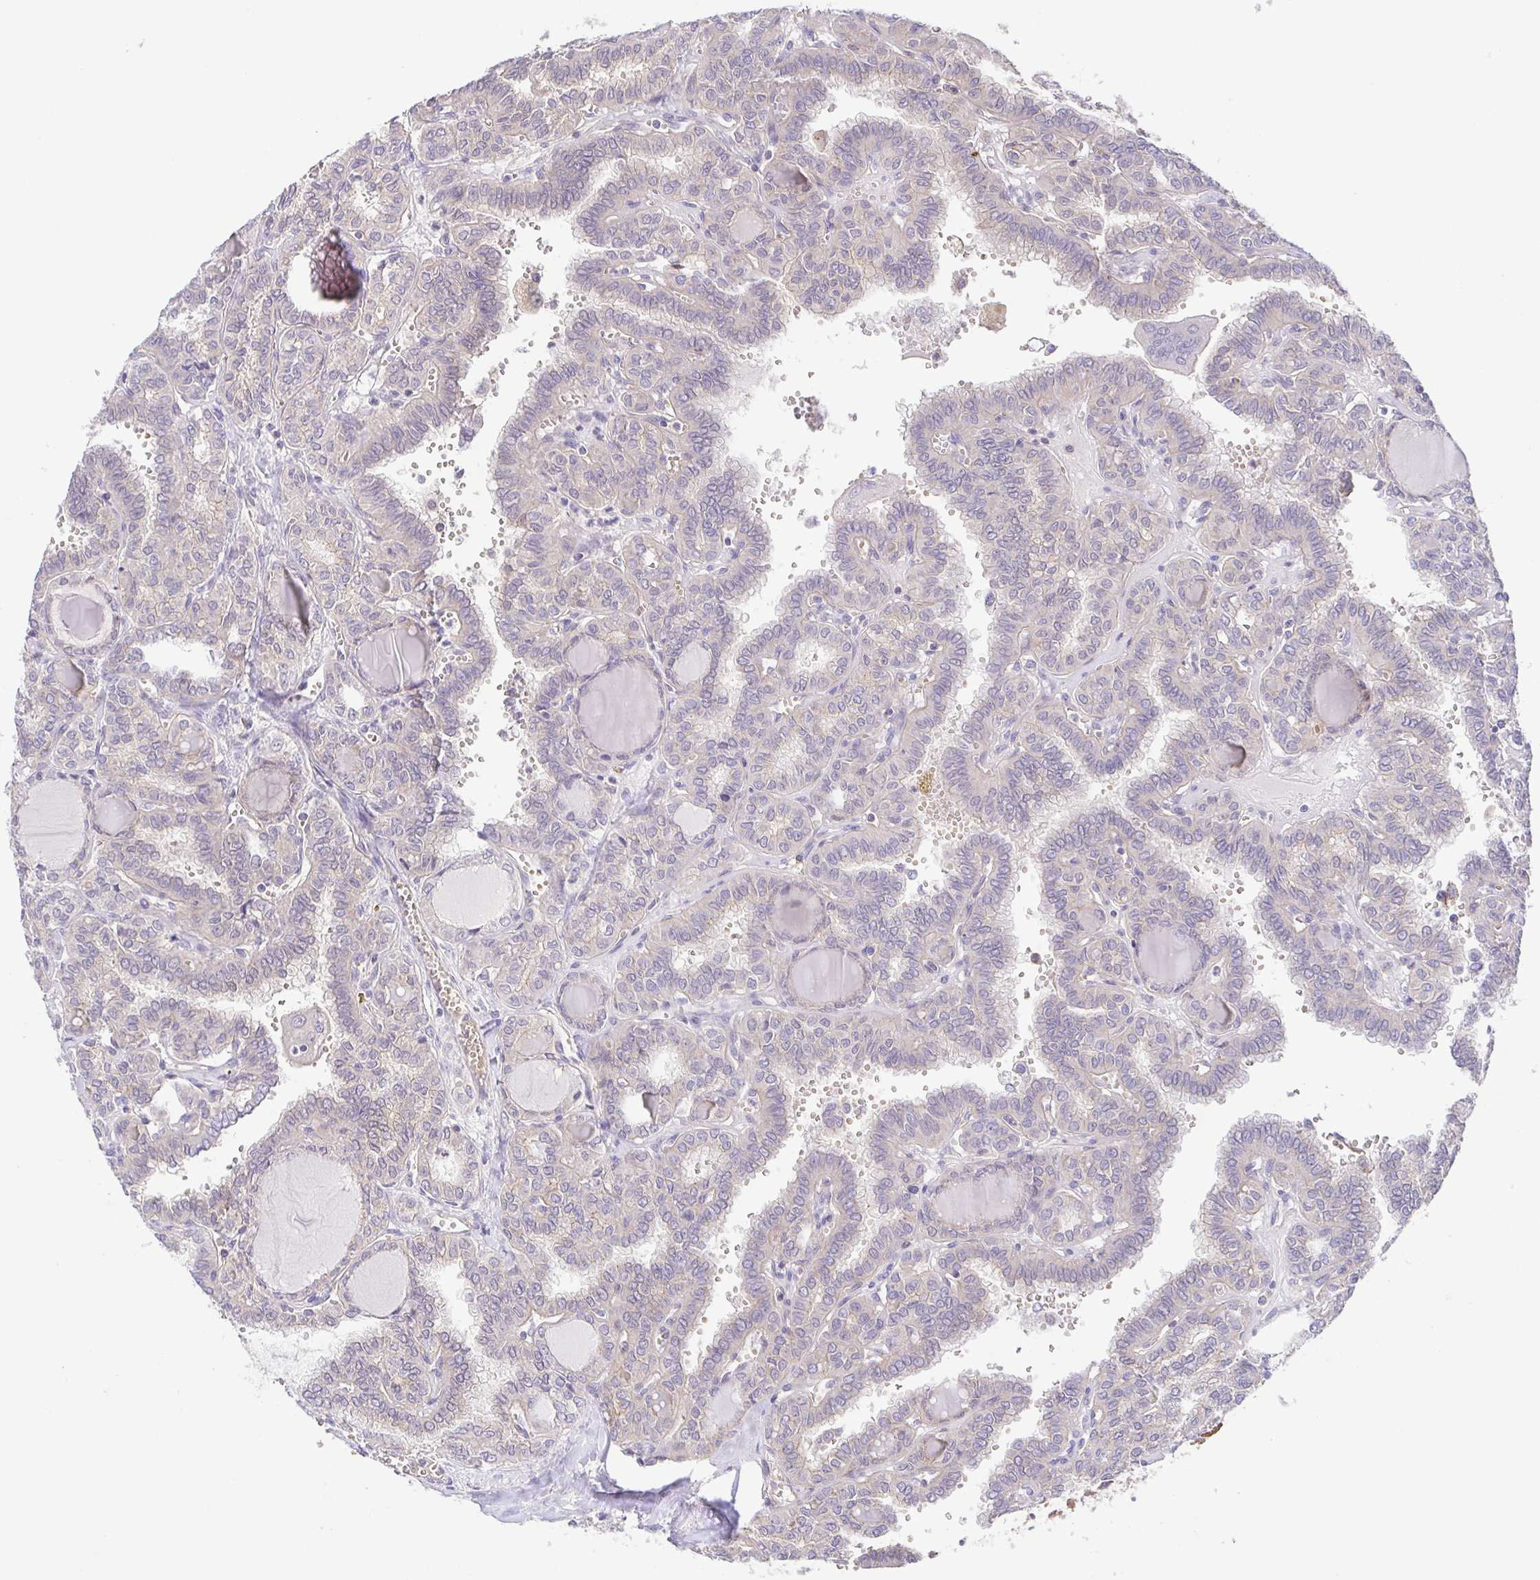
{"staining": {"intensity": "weak", "quantity": "25%-75%", "location": "cytoplasmic/membranous"}, "tissue": "thyroid cancer", "cell_type": "Tumor cells", "image_type": "cancer", "snomed": [{"axis": "morphology", "description": "Papillary adenocarcinoma, NOS"}, {"axis": "topography", "description": "Thyroid gland"}], "caption": "This histopathology image reveals immunohistochemistry staining of human papillary adenocarcinoma (thyroid), with low weak cytoplasmic/membranous expression in approximately 25%-75% of tumor cells.", "gene": "IDE", "patient": {"sex": "female", "age": 41}}